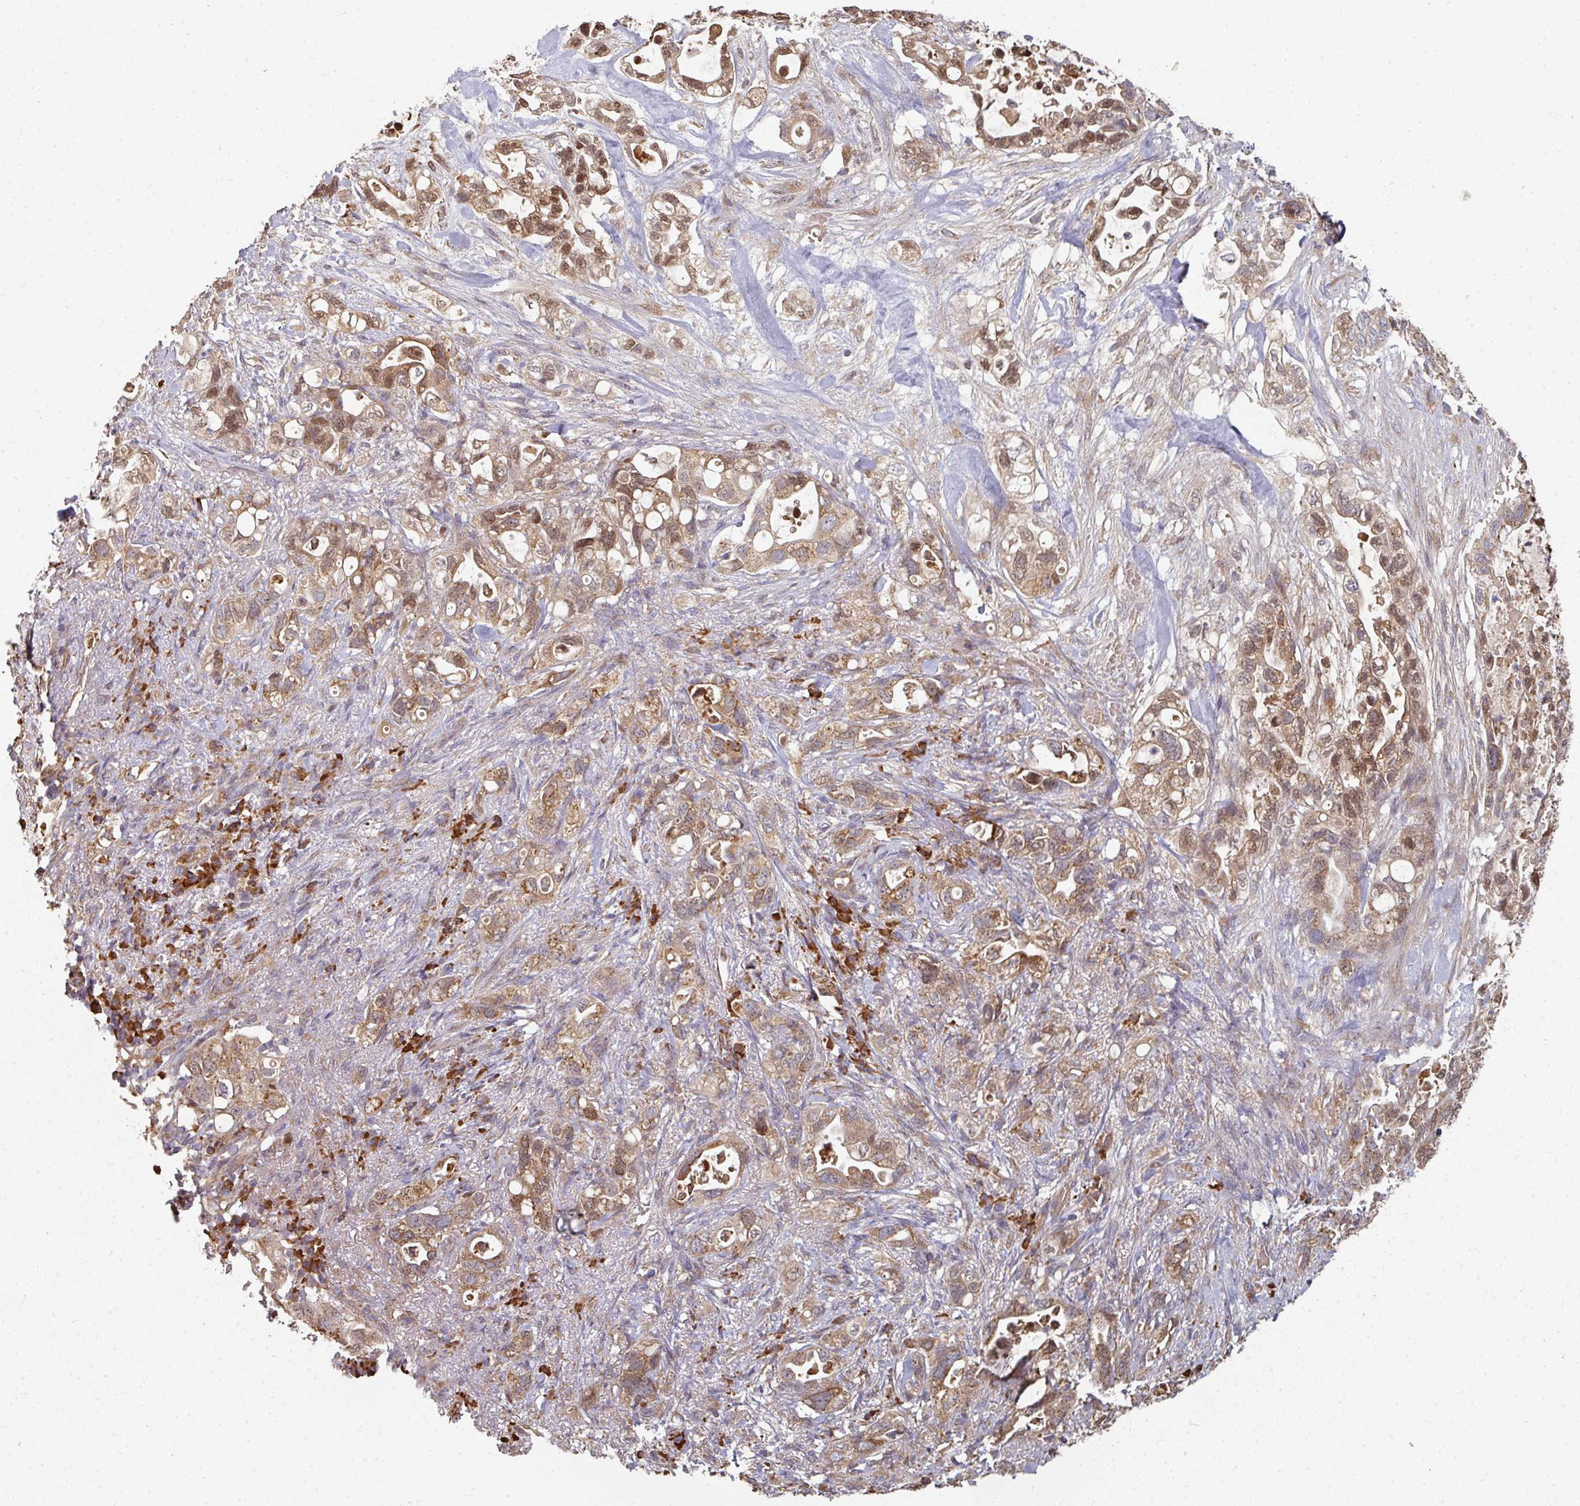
{"staining": {"intensity": "moderate", "quantity": ">75%", "location": "cytoplasmic/membranous"}, "tissue": "pancreatic cancer", "cell_type": "Tumor cells", "image_type": "cancer", "snomed": [{"axis": "morphology", "description": "Adenocarcinoma, NOS"}, {"axis": "topography", "description": "Pancreas"}], "caption": "Pancreatic adenocarcinoma stained with IHC exhibits moderate cytoplasmic/membranous positivity in about >75% of tumor cells.", "gene": "EDEM2", "patient": {"sex": "female", "age": 72}}